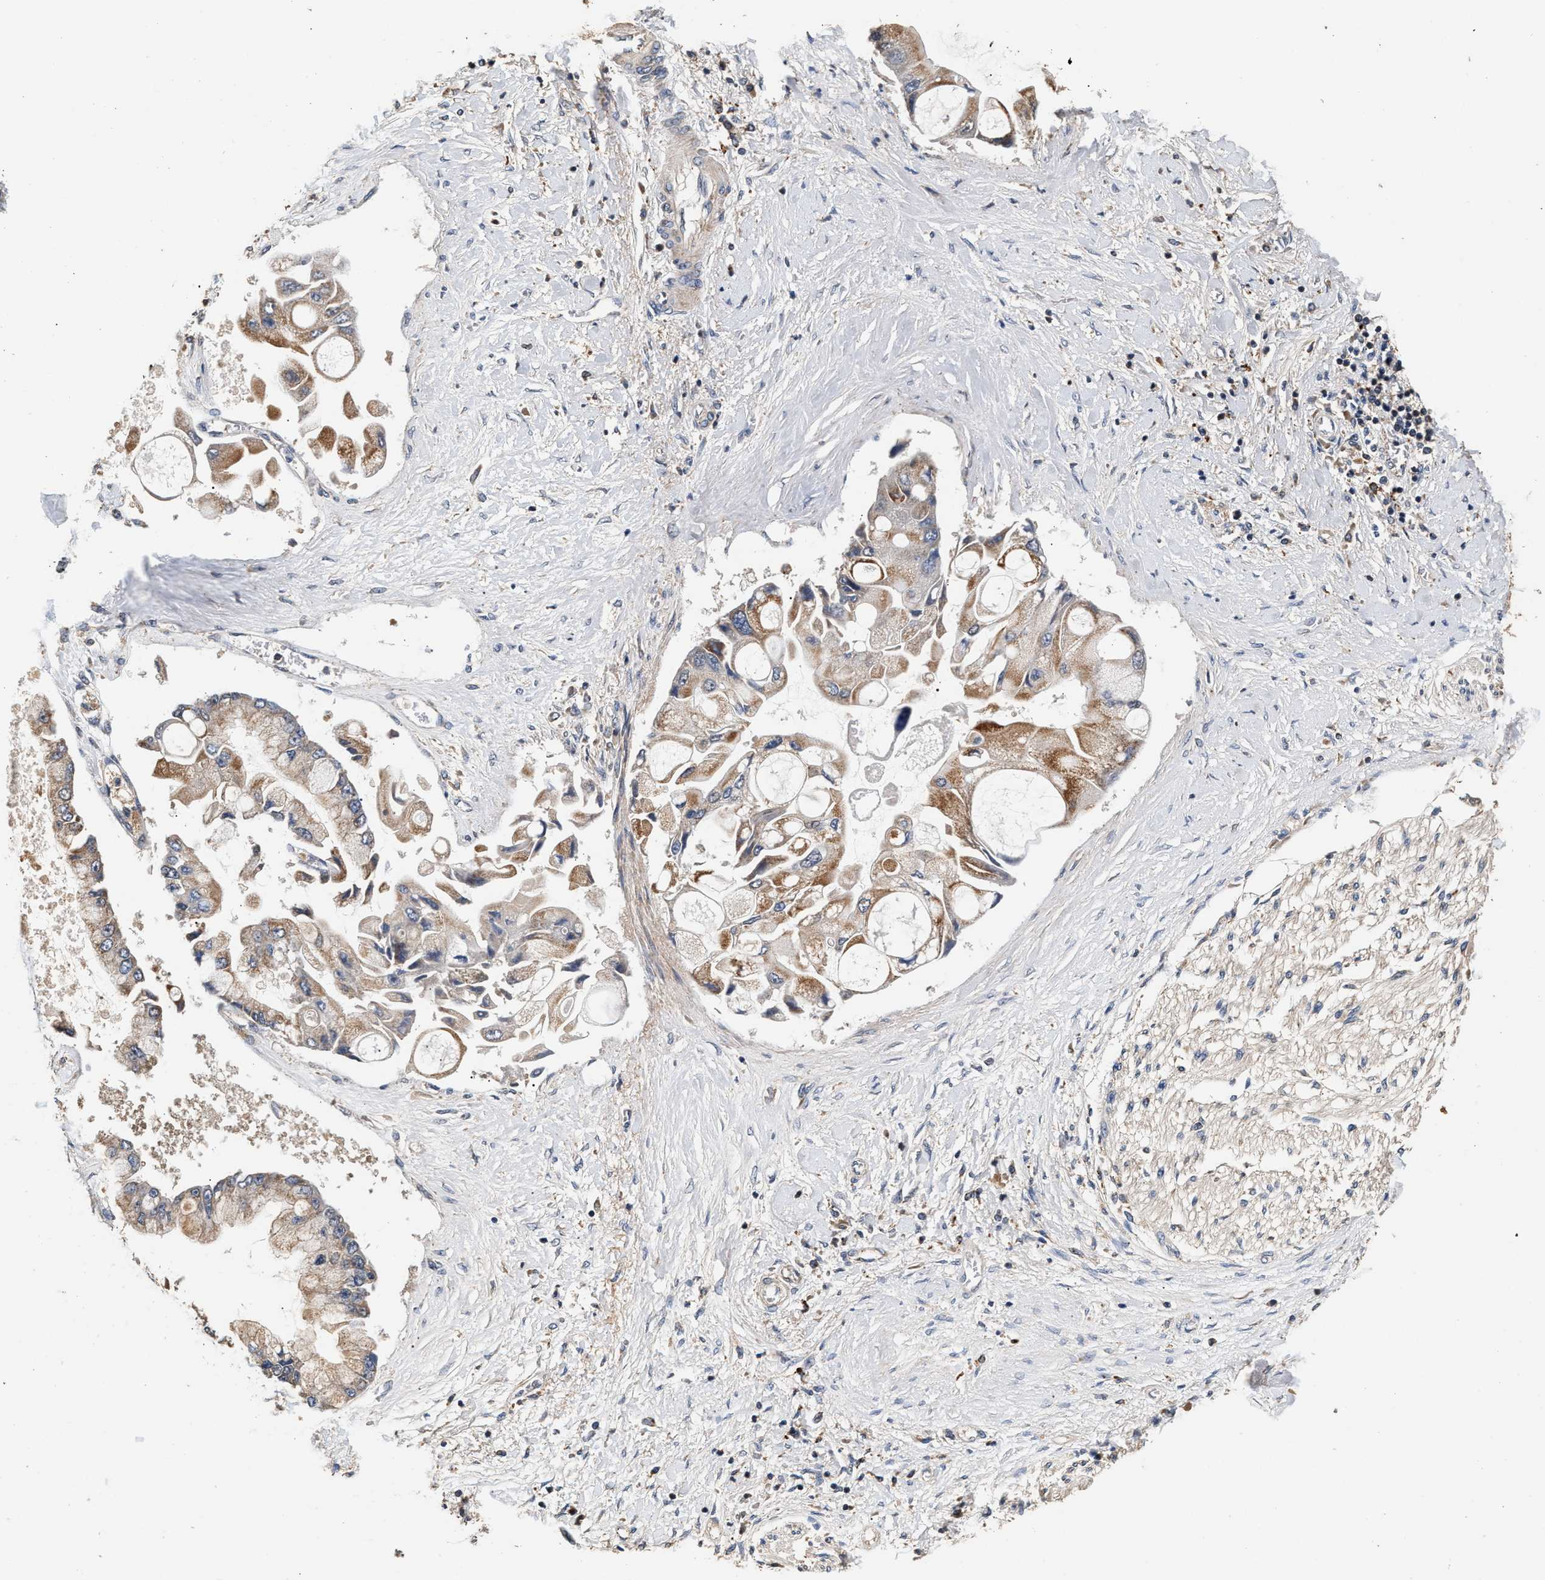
{"staining": {"intensity": "moderate", "quantity": ">75%", "location": "cytoplasmic/membranous"}, "tissue": "liver cancer", "cell_type": "Tumor cells", "image_type": "cancer", "snomed": [{"axis": "morphology", "description": "Cholangiocarcinoma"}, {"axis": "topography", "description": "Liver"}], "caption": "The image demonstrates a brown stain indicating the presence of a protein in the cytoplasmic/membranous of tumor cells in cholangiocarcinoma (liver).", "gene": "PTGR3", "patient": {"sex": "male", "age": 50}}